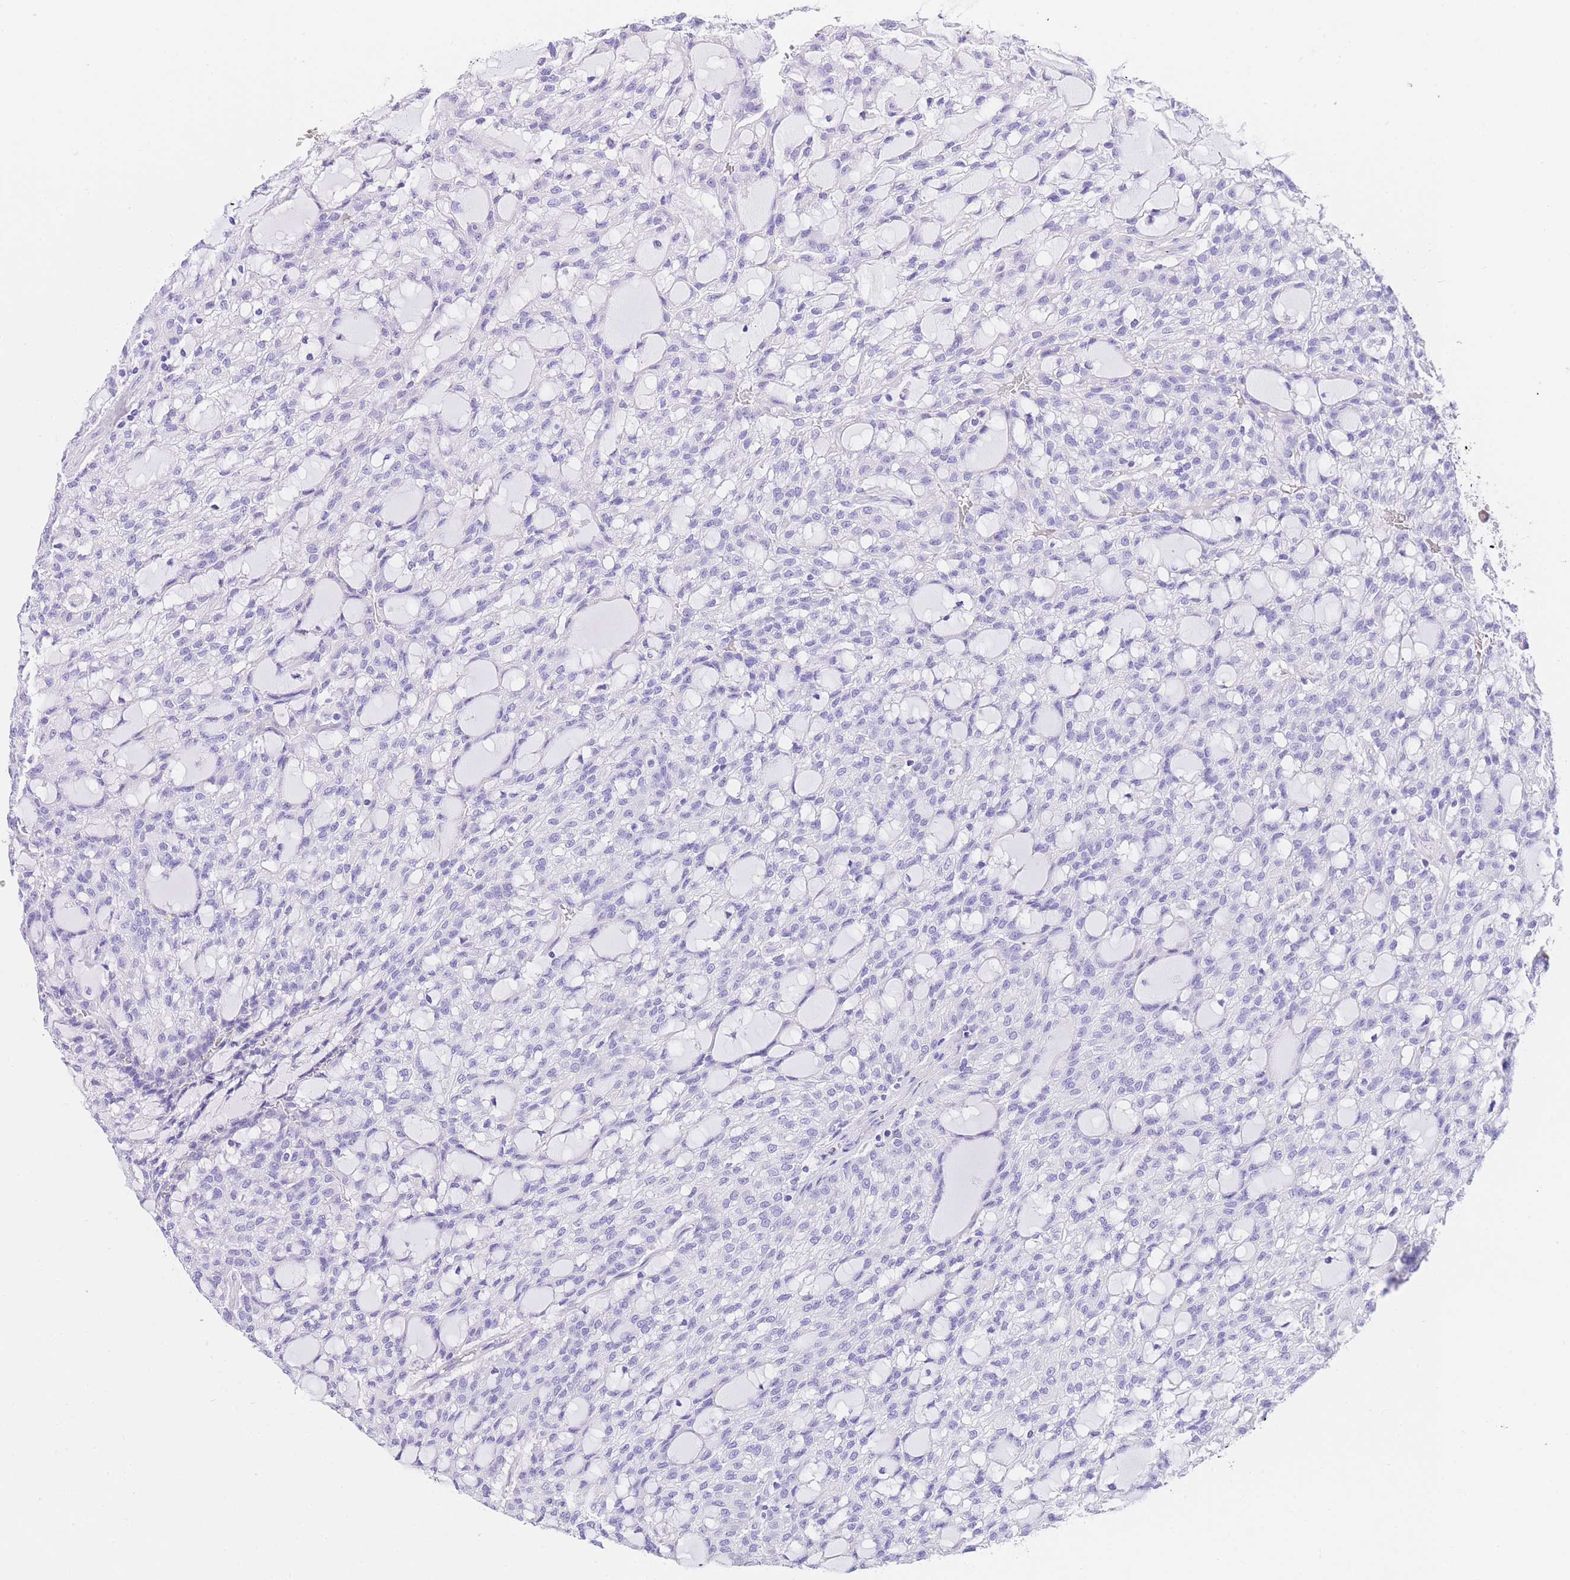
{"staining": {"intensity": "negative", "quantity": "none", "location": "none"}, "tissue": "renal cancer", "cell_type": "Tumor cells", "image_type": "cancer", "snomed": [{"axis": "morphology", "description": "Adenocarcinoma, NOS"}, {"axis": "topography", "description": "Kidney"}], "caption": "This is a micrograph of immunohistochemistry (IHC) staining of adenocarcinoma (renal), which shows no positivity in tumor cells. The staining is performed using DAB (3,3'-diaminobenzidine) brown chromogen with nuclei counter-stained in using hematoxylin.", "gene": "NKD2", "patient": {"sex": "male", "age": 63}}